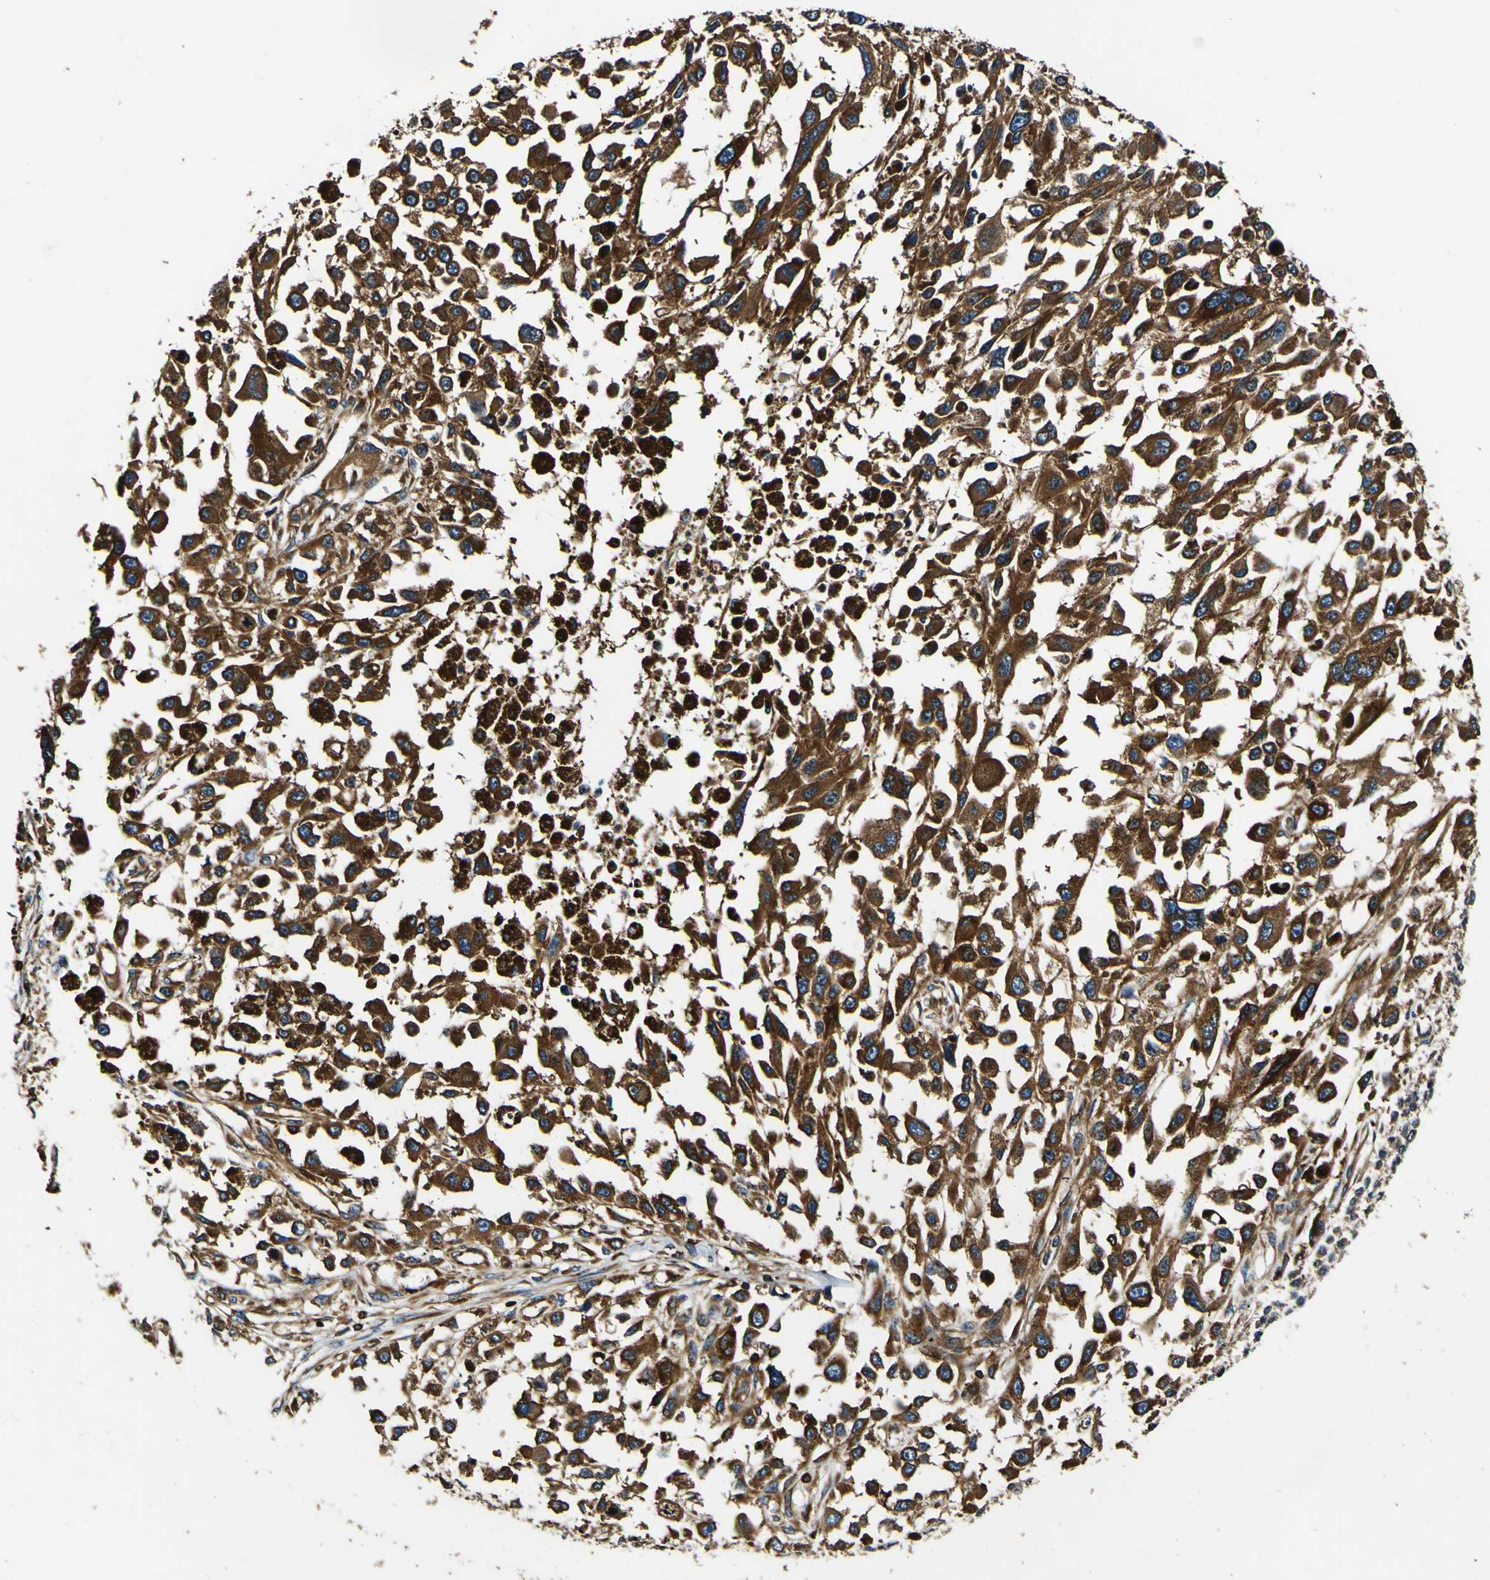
{"staining": {"intensity": "strong", "quantity": ">75%", "location": "cytoplasmic/membranous"}, "tissue": "melanoma", "cell_type": "Tumor cells", "image_type": "cancer", "snomed": [{"axis": "morphology", "description": "Malignant melanoma, Metastatic site"}, {"axis": "topography", "description": "Lymph node"}], "caption": "Protein expression analysis of melanoma exhibits strong cytoplasmic/membranous expression in about >75% of tumor cells. Using DAB (3,3'-diaminobenzidine) (brown) and hematoxylin (blue) stains, captured at high magnification using brightfield microscopy.", "gene": "RHOT2", "patient": {"sex": "male", "age": 59}}